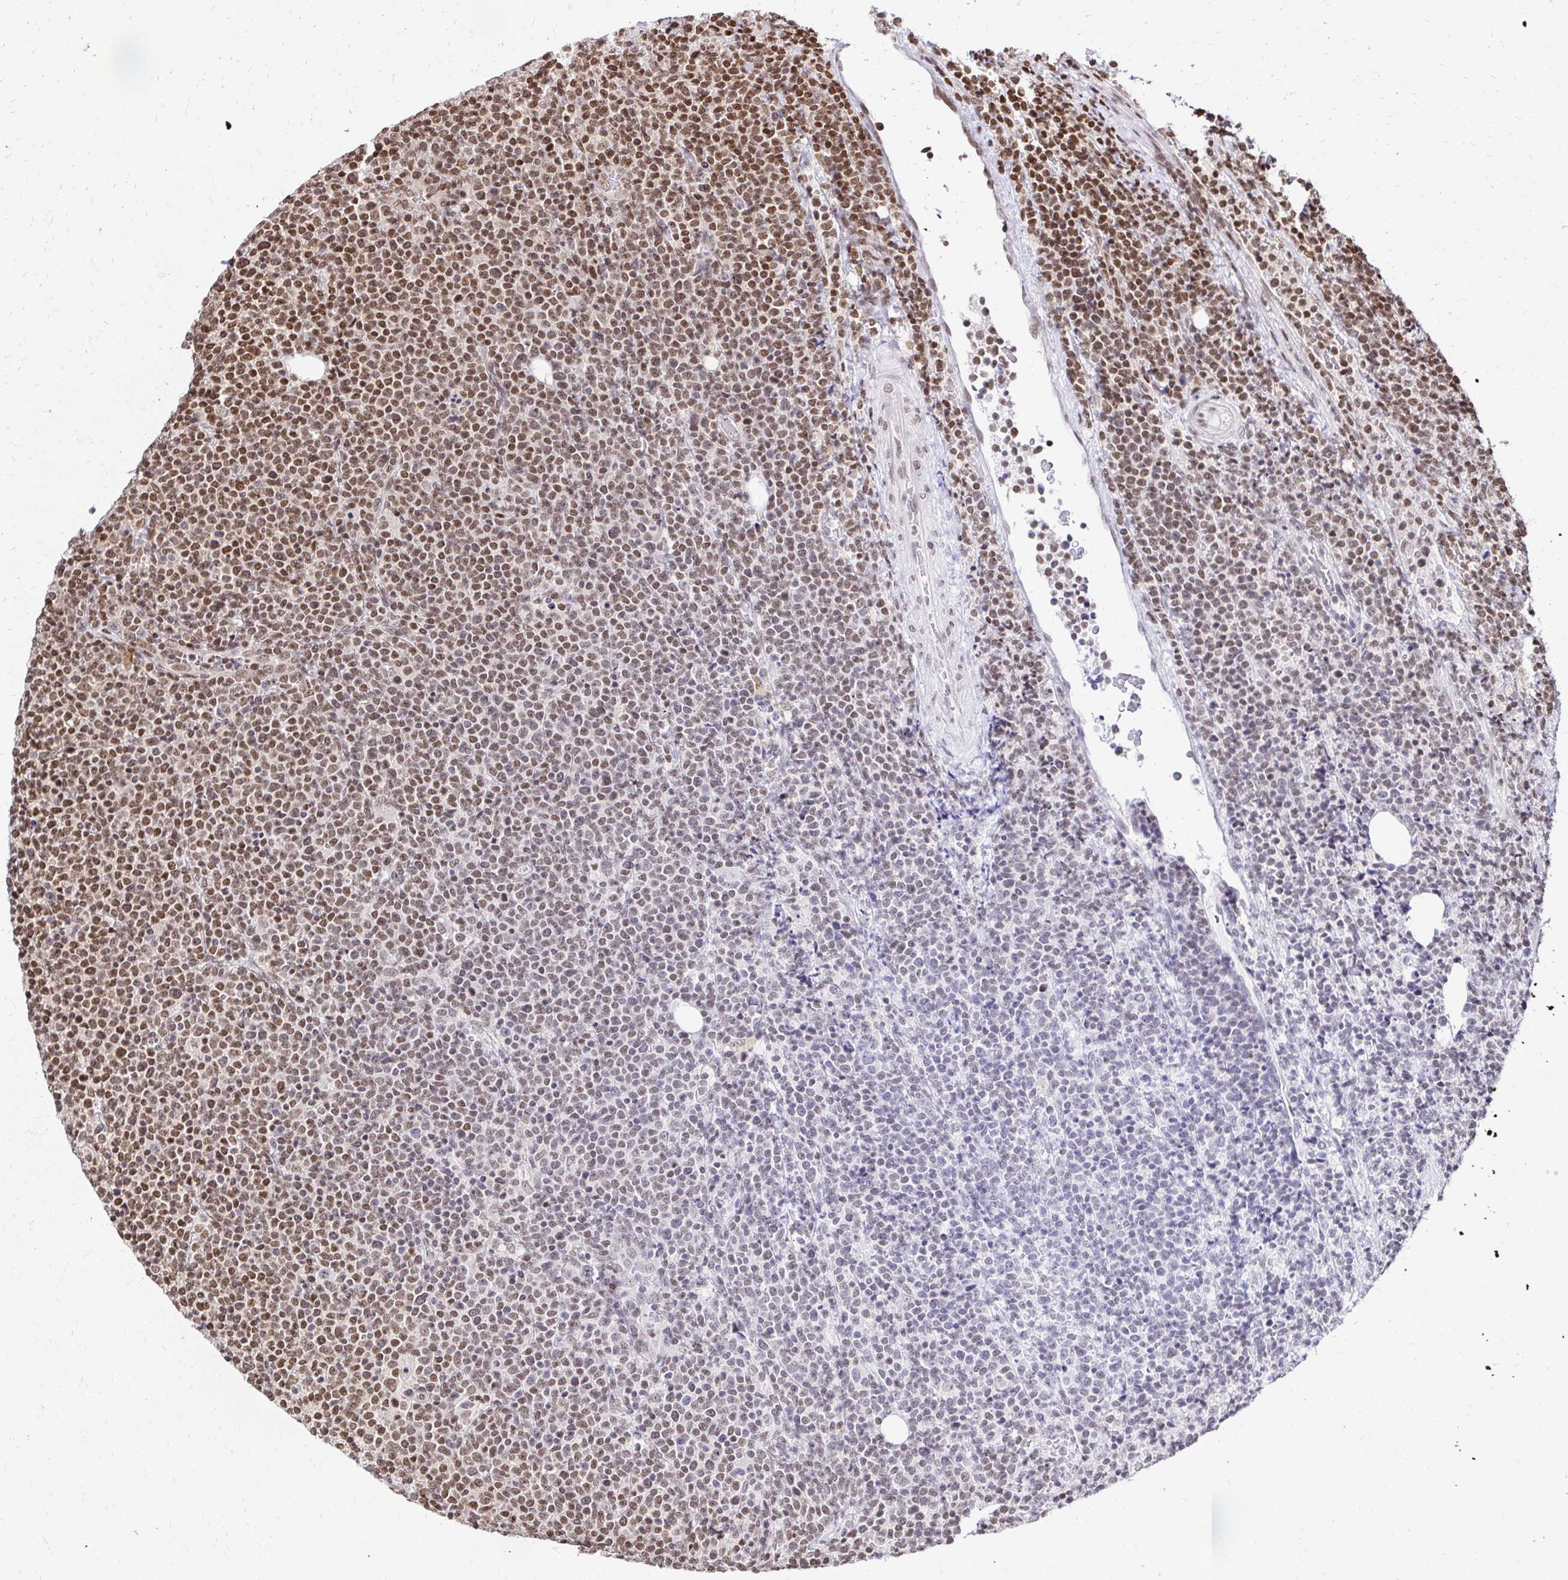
{"staining": {"intensity": "moderate", "quantity": "25%-75%", "location": "nuclear"}, "tissue": "lymphoma", "cell_type": "Tumor cells", "image_type": "cancer", "snomed": [{"axis": "morphology", "description": "Malignant lymphoma, non-Hodgkin's type, High grade"}, {"axis": "topography", "description": "Lymph node"}], "caption": "Protein staining by immunohistochemistry reveals moderate nuclear expression in approximately 25%-75% of tumor cells in malignant lymphoma, non-Hodgkin's type (high-grade).", "gene": "GLYR1", "patient": {"sex": "male", "age": 61}}